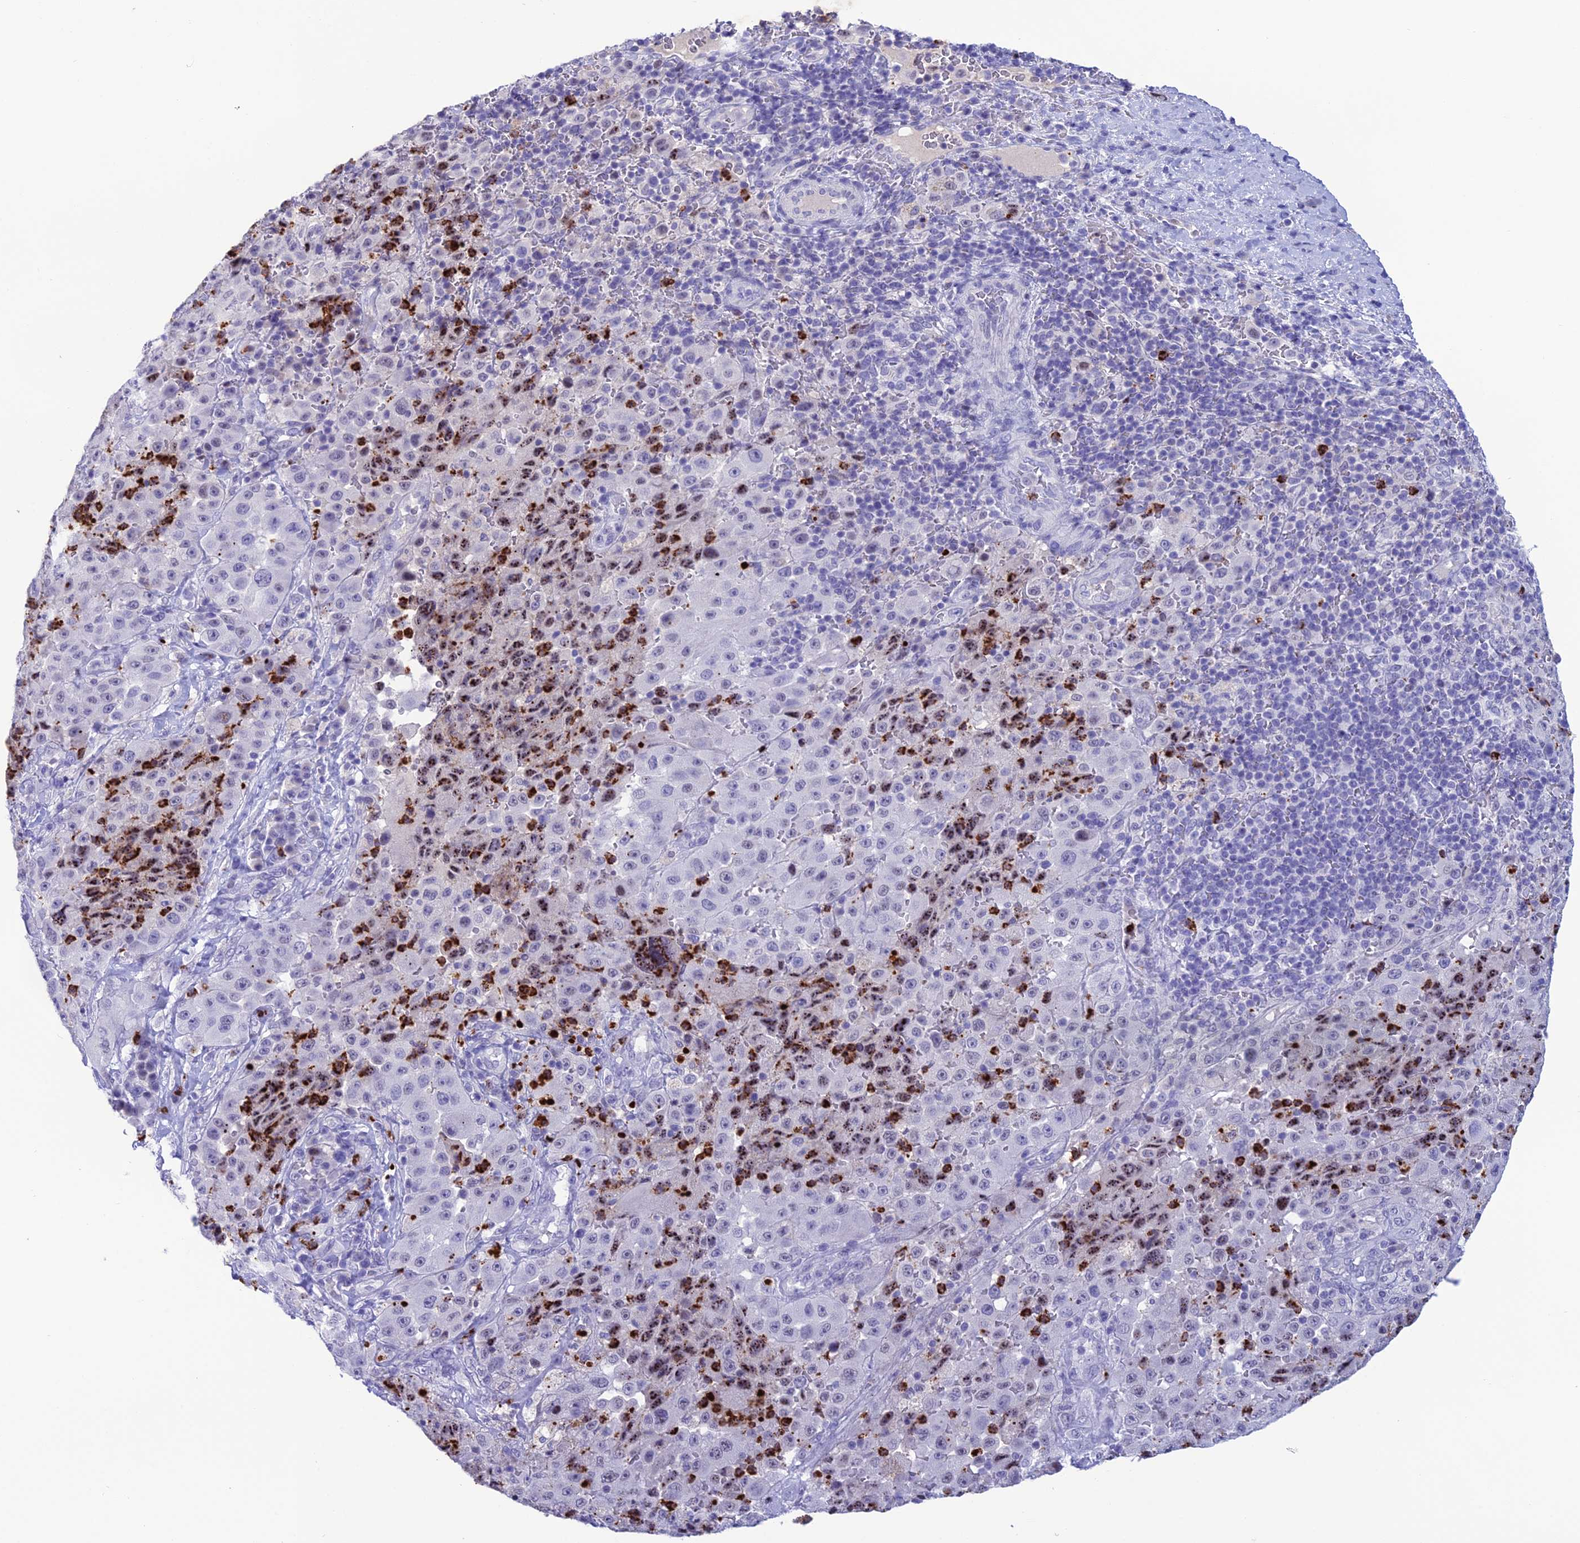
{"staining": {"intensity": "weak", "quantity": "25%-75%", "location": "nuclear"}, "tissue": "melanoma", "cell_type": "Tumor cells", "image_type": "cancer", "snomed": [{"axis": "morphology", "description": "Malignant melanoma, Metastatic site"}, {"axis": "topography", "description": "Lymph node"}], "caption": "An IHC image of tumor tissue is shown. Protein staining in brown highlights weak nuclear positivity in melanoma within tumor cells. (DAB (3,3'-diaminobenzidine) IHC with brightfield microscopy, high magnification).", "gene": "MFSD2B", "patient": {"sex": "male", "age": 62}}